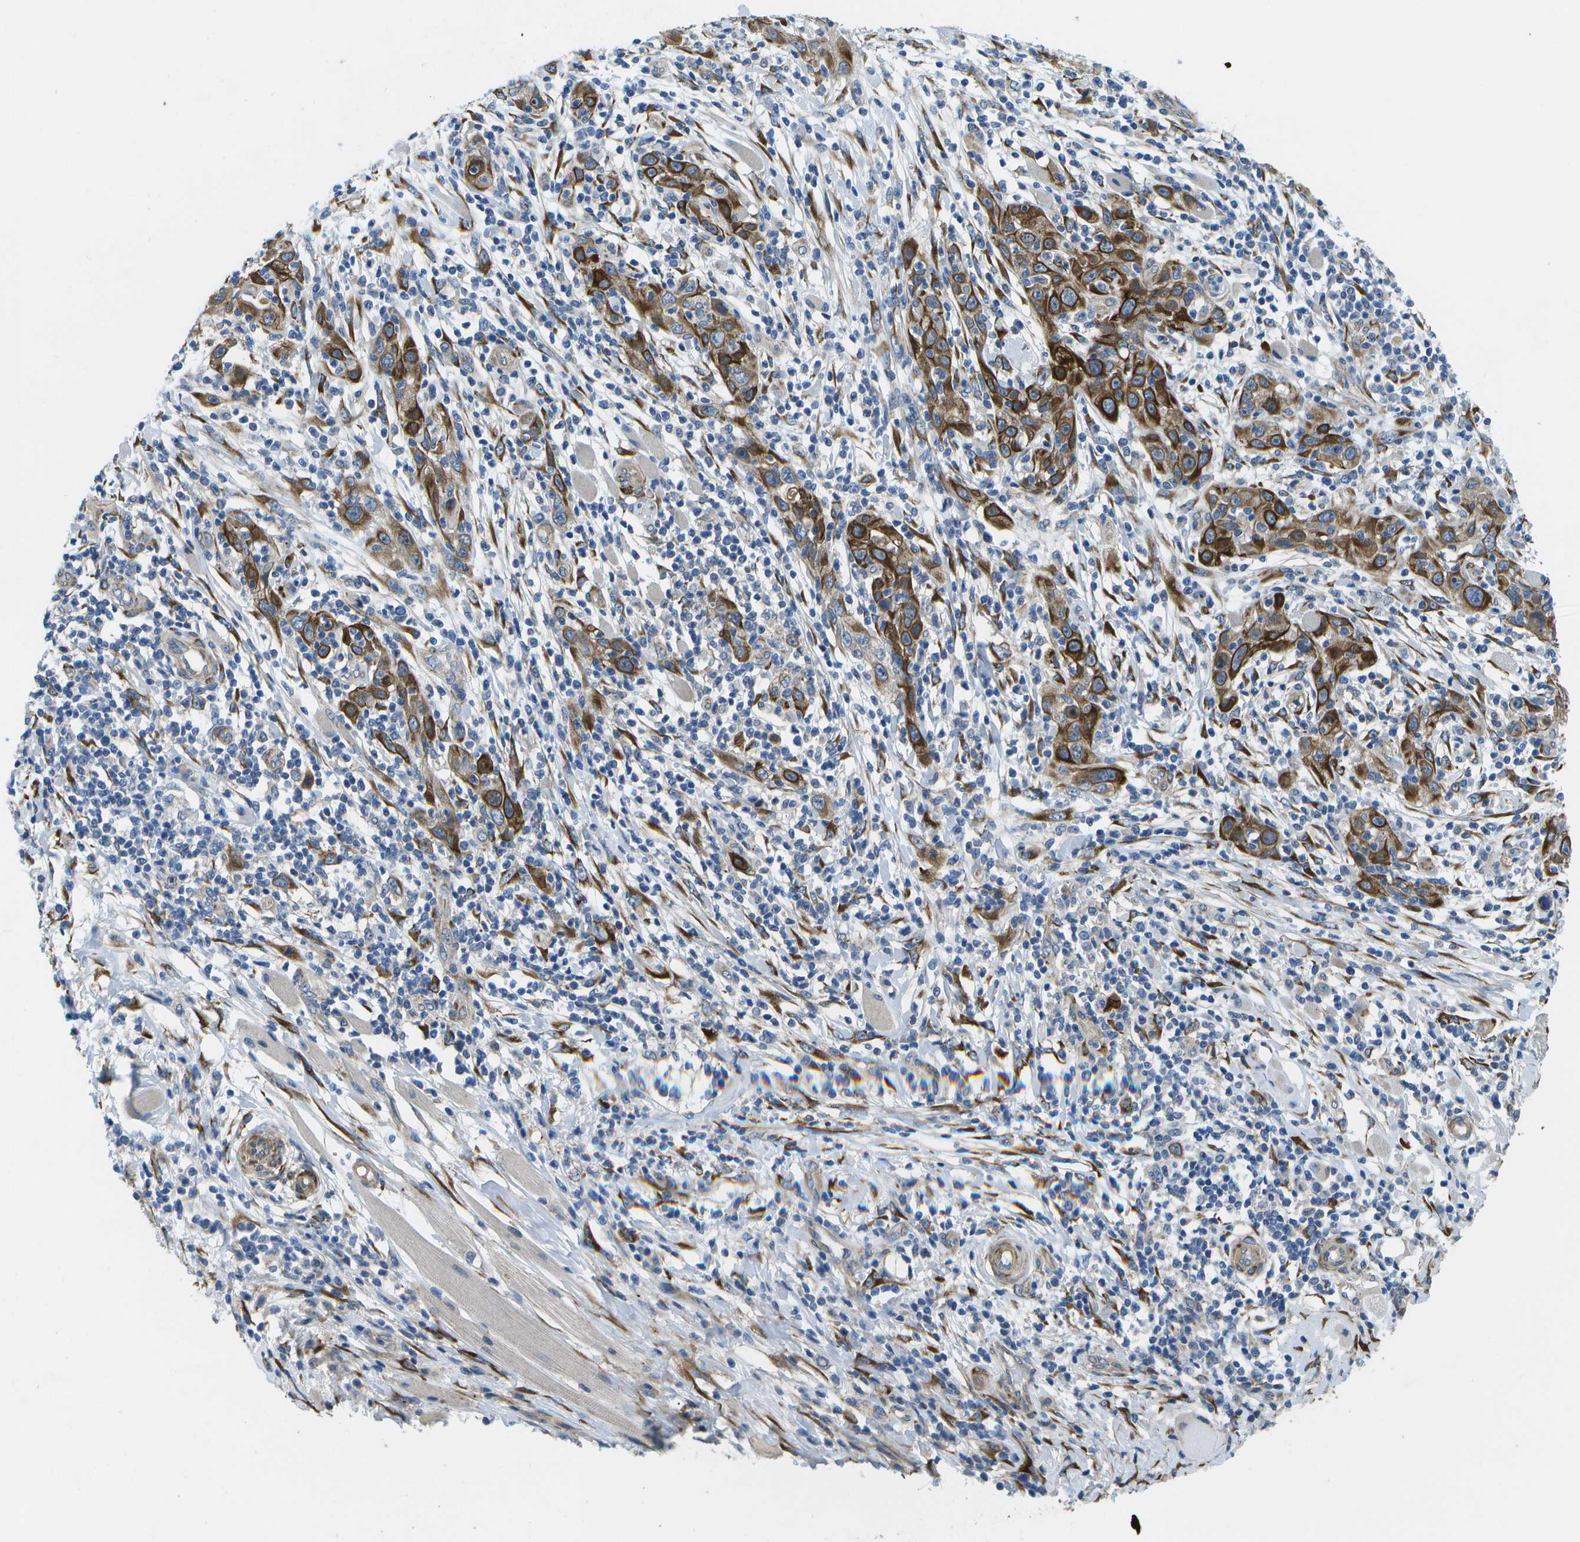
{"staining": {"intensity": "strong", "quantity": ">75%", "location": "cytoplasmic/membranous"}, "tissue": "skin cancer", "cell_type": "Tumor cells", "image_type": "cancer", "snomed": [{"axis": "morphology", "description": "Squamous cell carcinoma, NOS"}, {"axis": "topography", "description": "Skin"}], "caption": "DAB immunohistochemical staining of skin squamous cell carcinoma demonstrates strong cytoplasmic/membranous protein staining in about >75% of tumor cells.", "gene": "P3H1", "patient": {"sex": "female", "age": 88}}